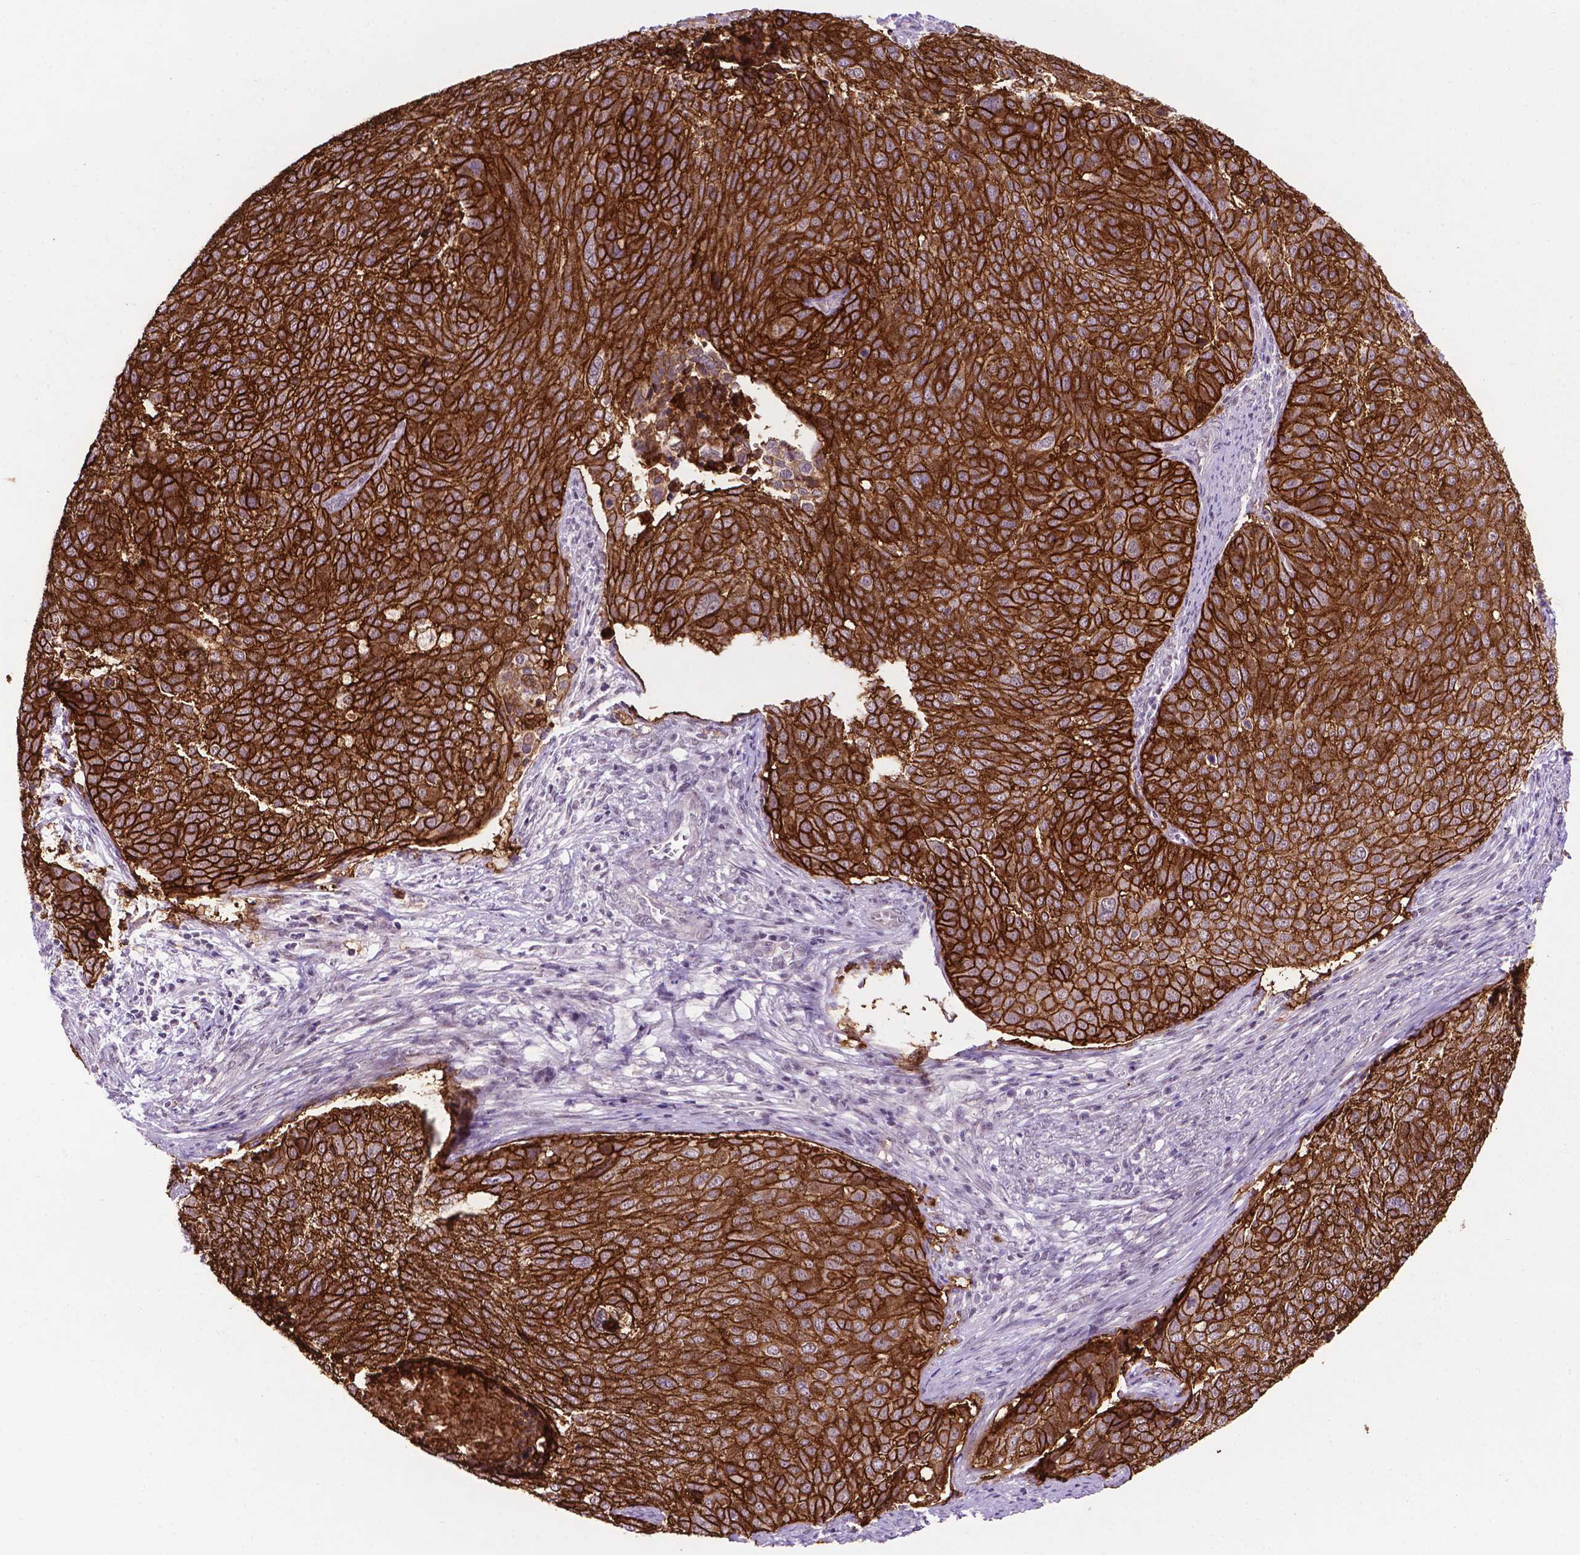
{"staining": {"intensity": "strong", "quantity": ">75%", "location": "cytoplasmic/membranous"}, "tissue": "cervical cancer", "cell_type": "Tumor cells", "image_type": "cancer", "snomed": [{"axis": "morphology", "description": "Squamous cell carcinoma, NOS"}, {"axis": "topography", "description": "Cervix"}], "caption": "Protein expression analysis of human cervical squamous cell carcinoma reveals strong cytoplasmic/membranous staining in about >75% of tumor cells.", "gene": "TACSTD2", "patient": {"sex": "female", "age": 39}}